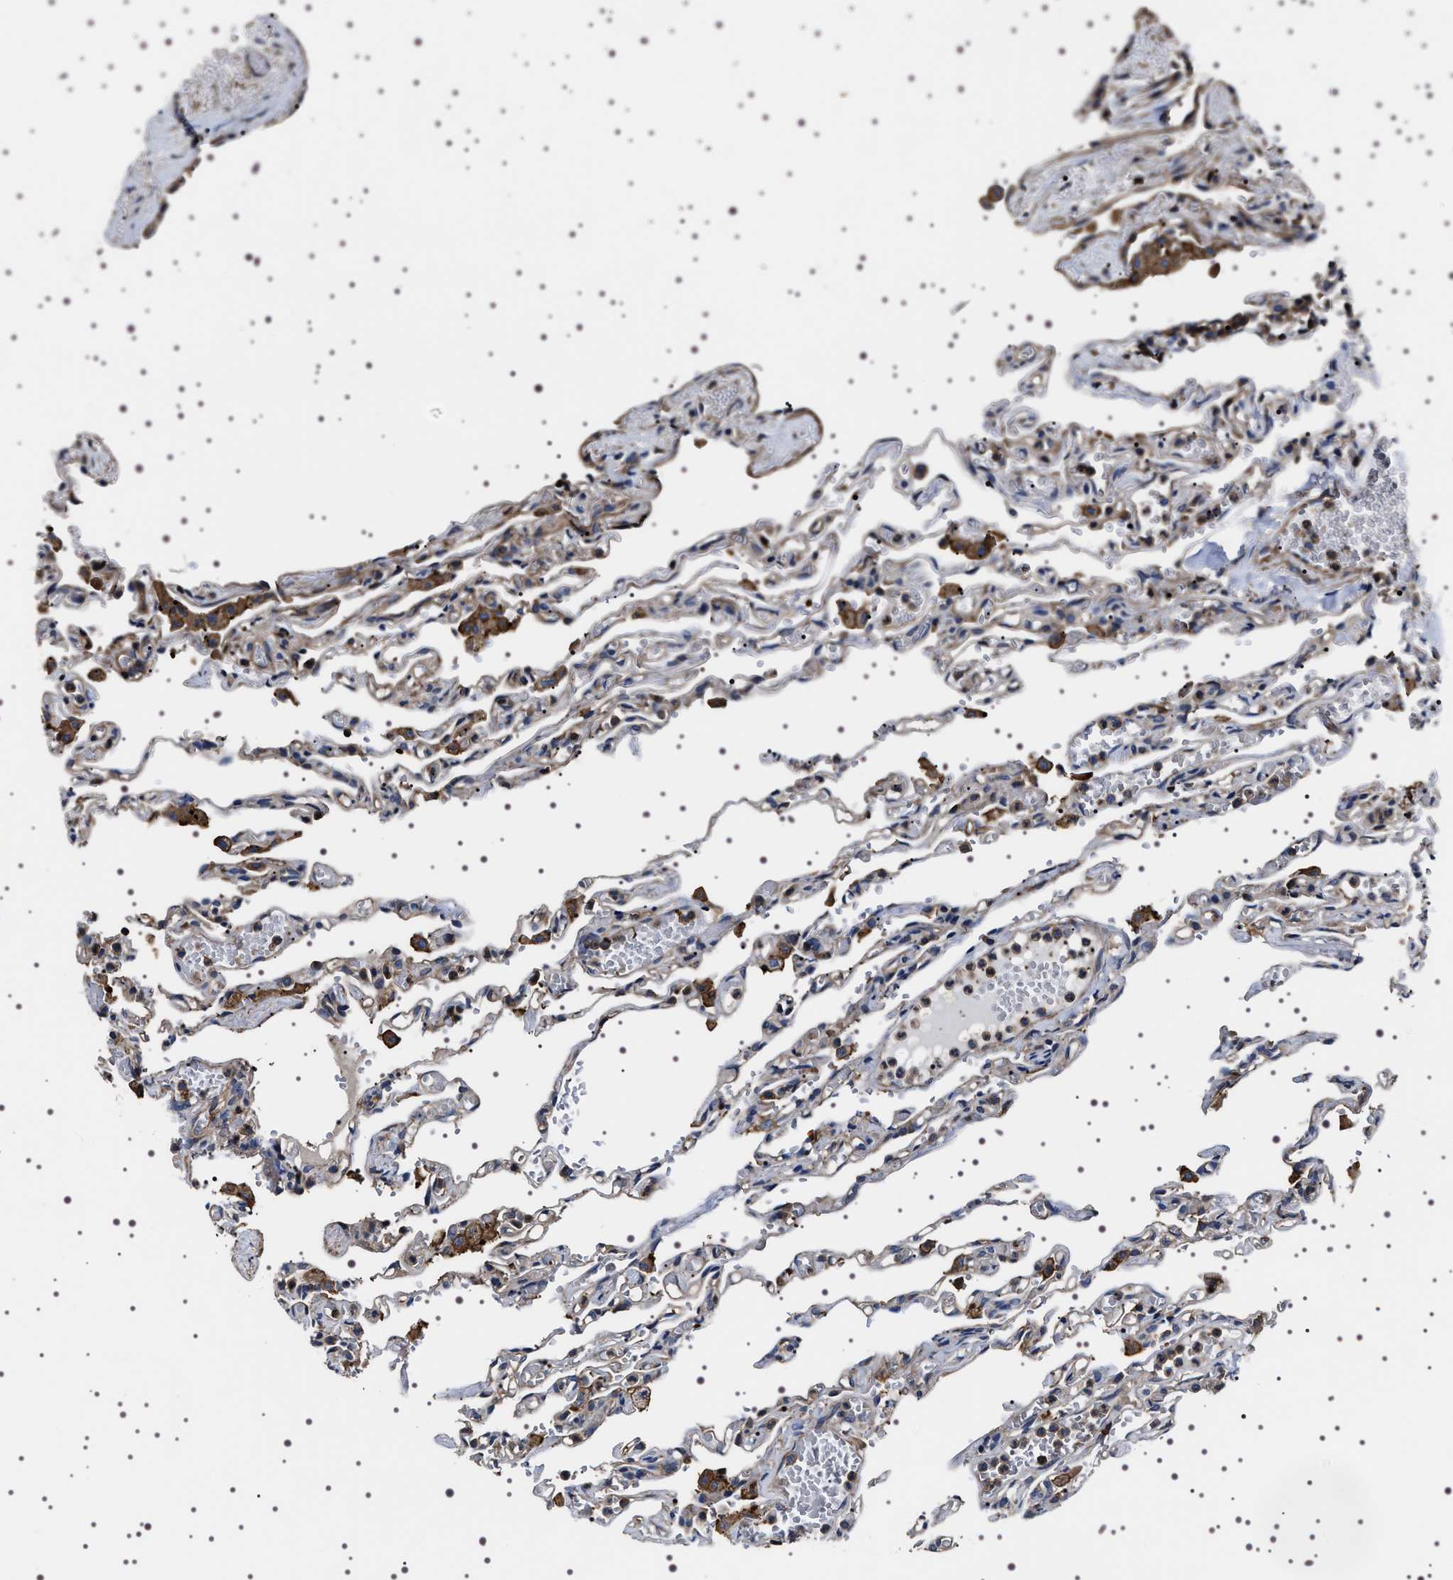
{"staining": {"intensity": "weak", "quantity": "<25%", "location": "cytoplasmic/membranous"}, "tissue": "lung", "cell_type": "Alveolar cells", "image_type": "normal", "snomed": [{"axis": "morphology", "description": "Normal tissue, NOS"}, {"axis": "topography", "description": "Lung"}], "caption": "Immunohistochemical staining of unremarkable lung exhibits no significant positivity in alveolar cells. The staining was performed using DAB (3,3'-diaminobenzidine) to visualize the protein expression in brown, while the nuclei were stained in blue with hematoxylin (Magnification: 20x).", "gene": "WDR1", "patient": {"sex": "male", "age": 21}}